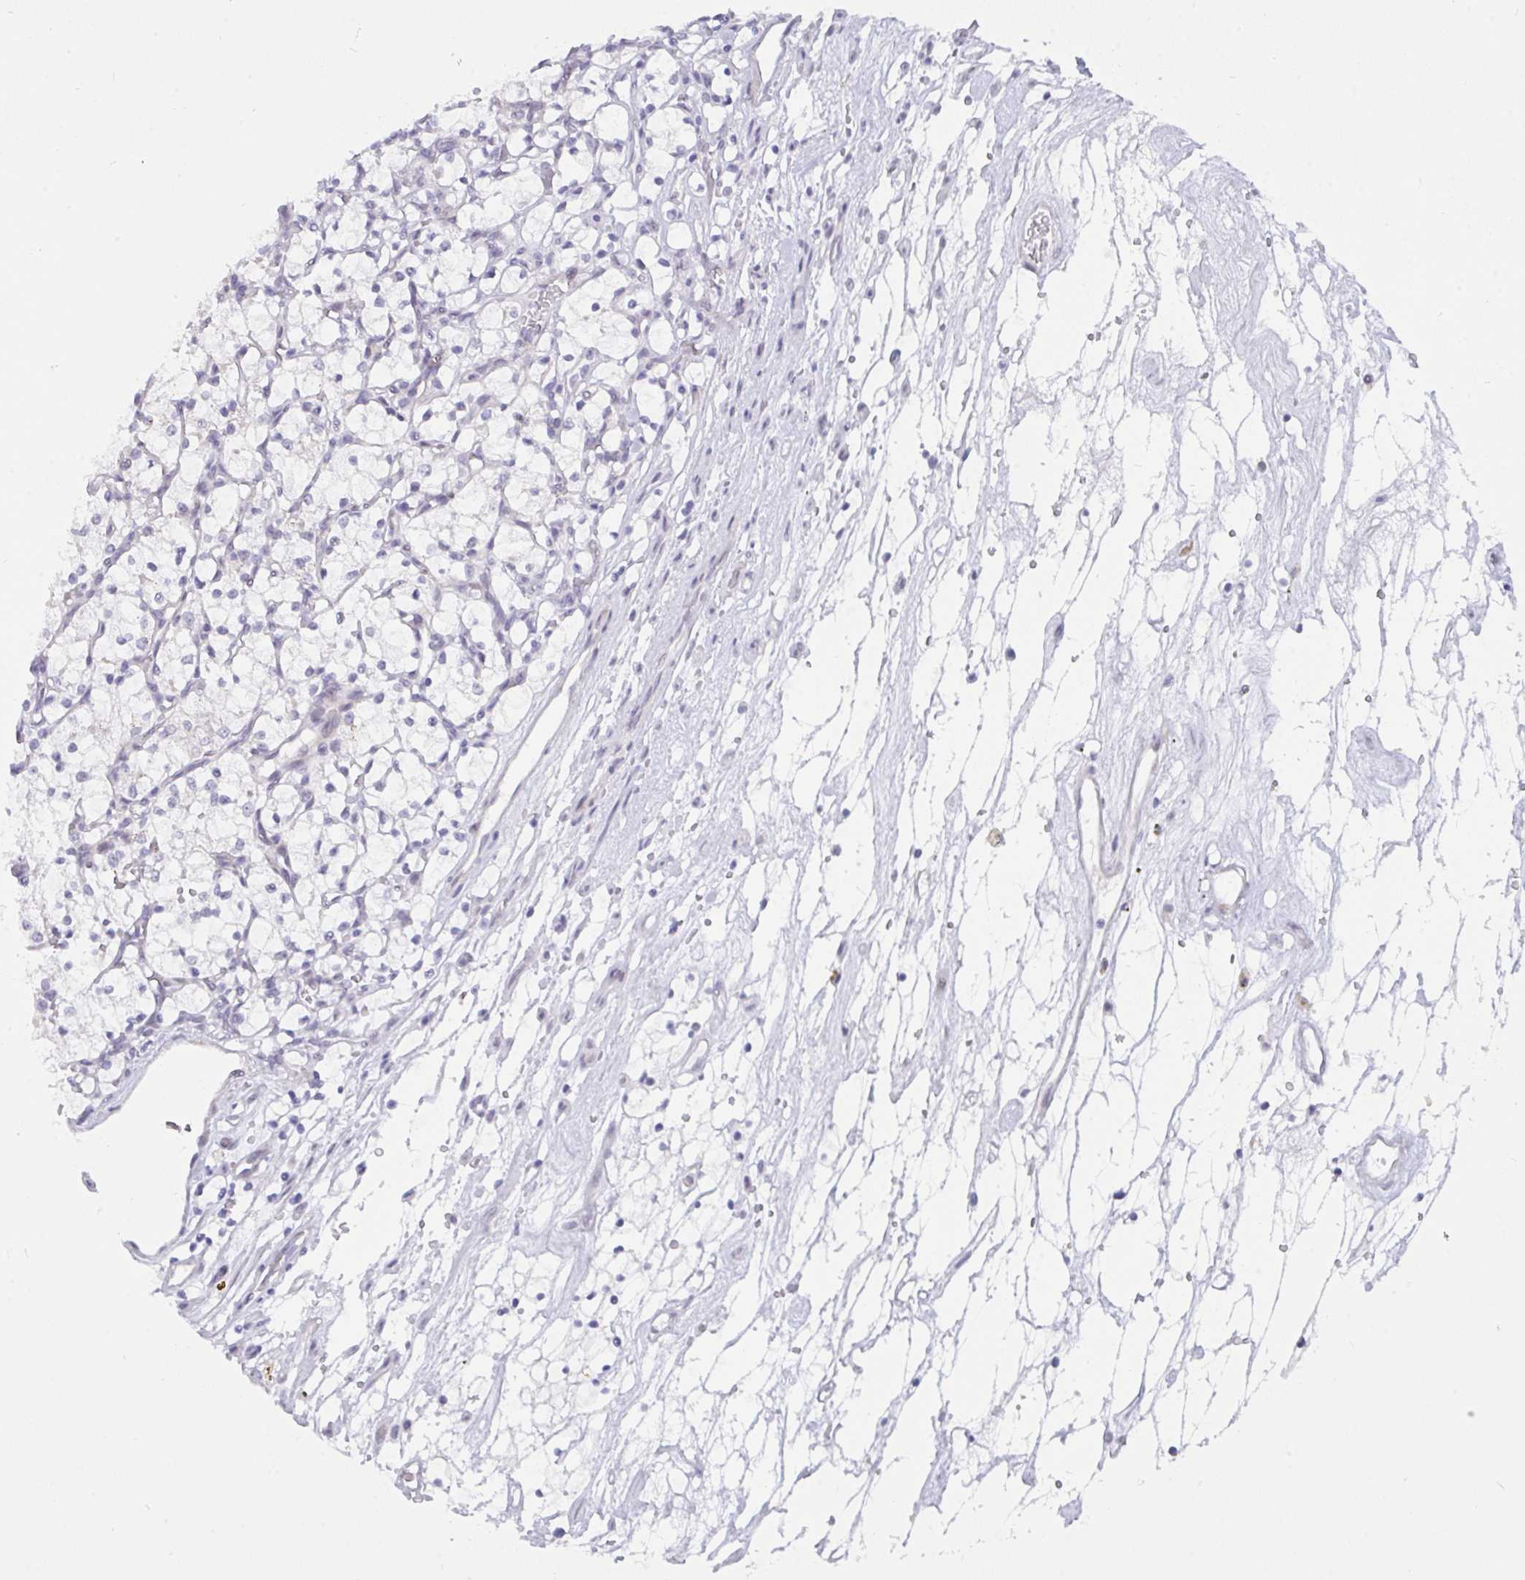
{"staining": {"intensity": "negative", "quantity": "none", "location": "none"}, "tissue": "renal cancer", "cell_type": "Tumor cells", "image_type": "cancer", "snomed": [{"axis": "morphology", "description": "Adenocarcinoma, NOS"}, {"axis": "topography", "description": "Kidney"}], "caption": "High power microscopy photomicrograph of an immunohistochemistry (IHC) micrograph of renal cancer, revealing no significant staining in tumor cells.", "gene": "FBXL22", "patient": {"sex": "female", "age": 69}}